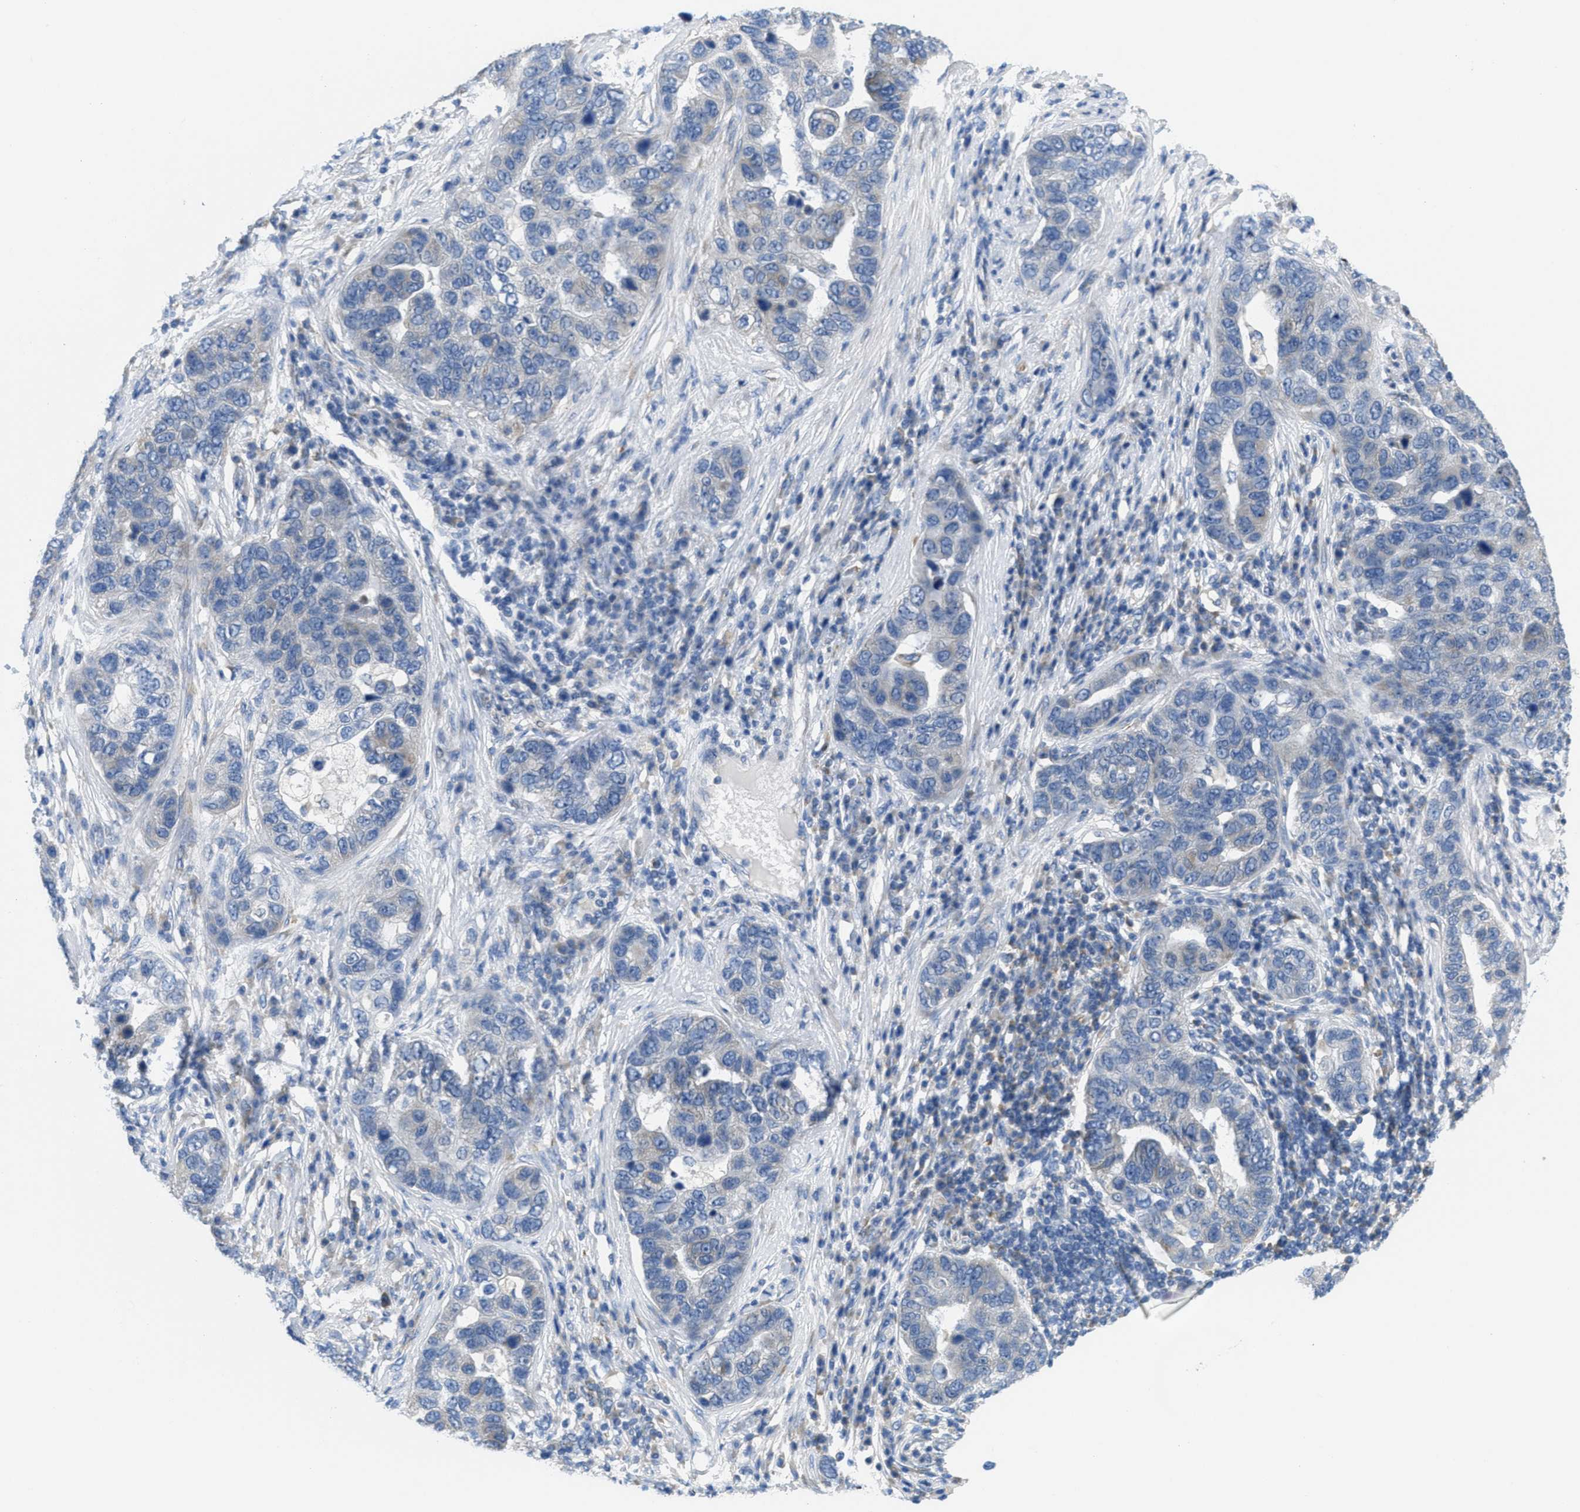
{"staining": {"intensity": "weak", "quantity": "<25%", "location": "cytoplasmic/membranous"}, "tissue": "pancreatic cancer", "cell_type": "Tumor cells", "image_type": "cancer", "snomed": [{"axis": "morphology", "description": "Adenocarcinoma, NOS"}, {"axis": "topography", "description": "Pancreas"}], "caption": "High power microscopy photomicrograph of an immunohistochemistry histopathology image of pancreatic adenocarcinoma, revealing no significant staining in tumor cells. (DAB IHC, high magnification).", "gene": "PTDSS1", "patient": {"sex": "female", "age": 61}}